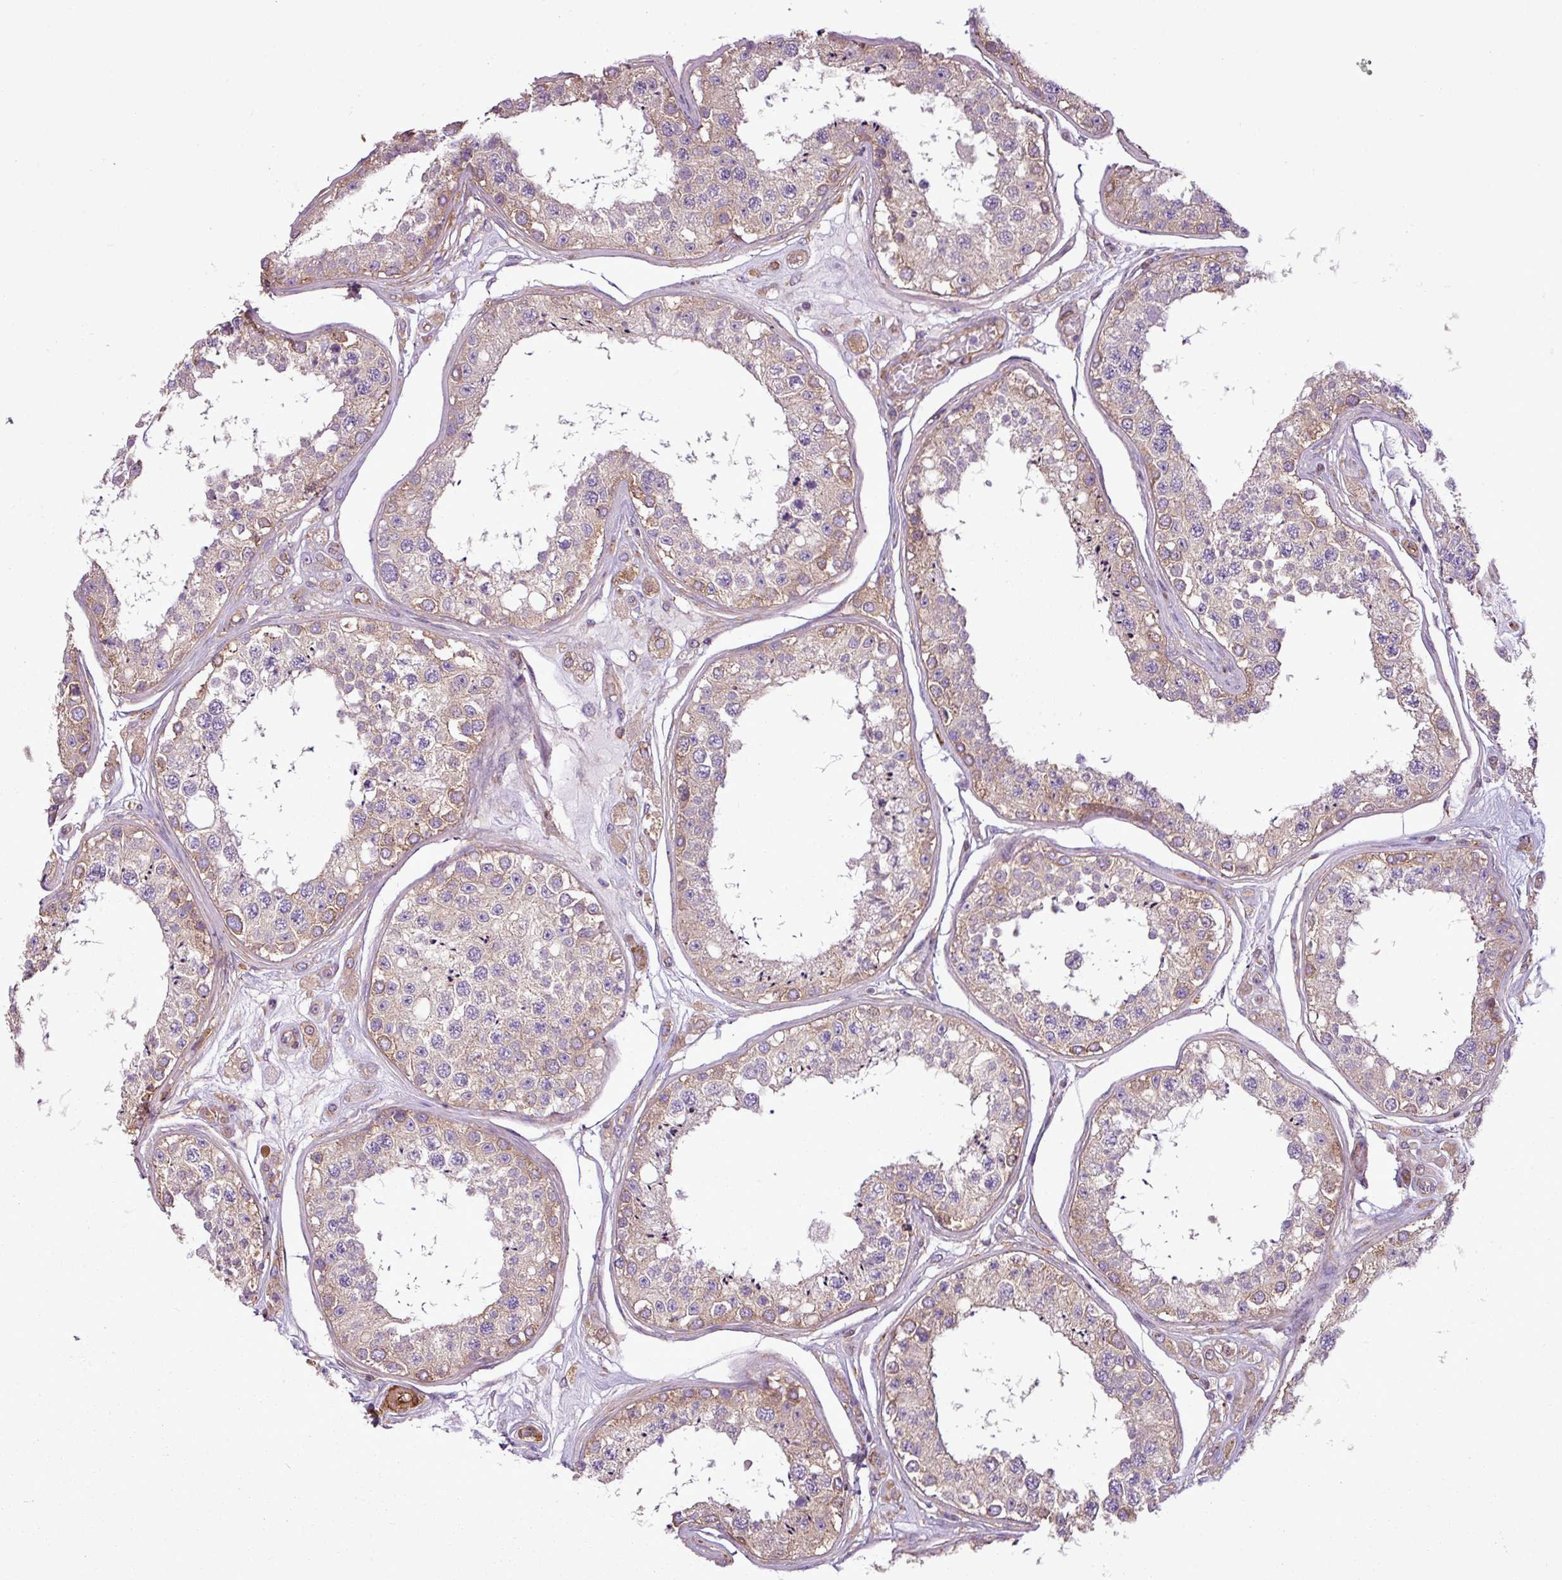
{"staining": {"intensity": "moderate", "quantity": "25%-75%", "location": "cytoplasmic/membranous"}, "tissue": "testis", "cell_type": "Cells in seminiferous ducts", "image_type": "normal", "snomed": [{"axis": "morphology", "description": "Normal tissue, NOS"}, {"axis": "topography", "description": "Testis"}], "caption": "Testis stained with DAB (3,3'-diaminobenzidine) IHC shows medium levels of moderate cytoplasmic/membranous positivity in about 25%-75% of cells in seminiferous ducts. (DAB (3,3'-diaminobenzidine) = brown stain, brightfield microscopy at high magnification).", "gene": "PACSIN2", "patient": {"sex": "male", "age": 25}}